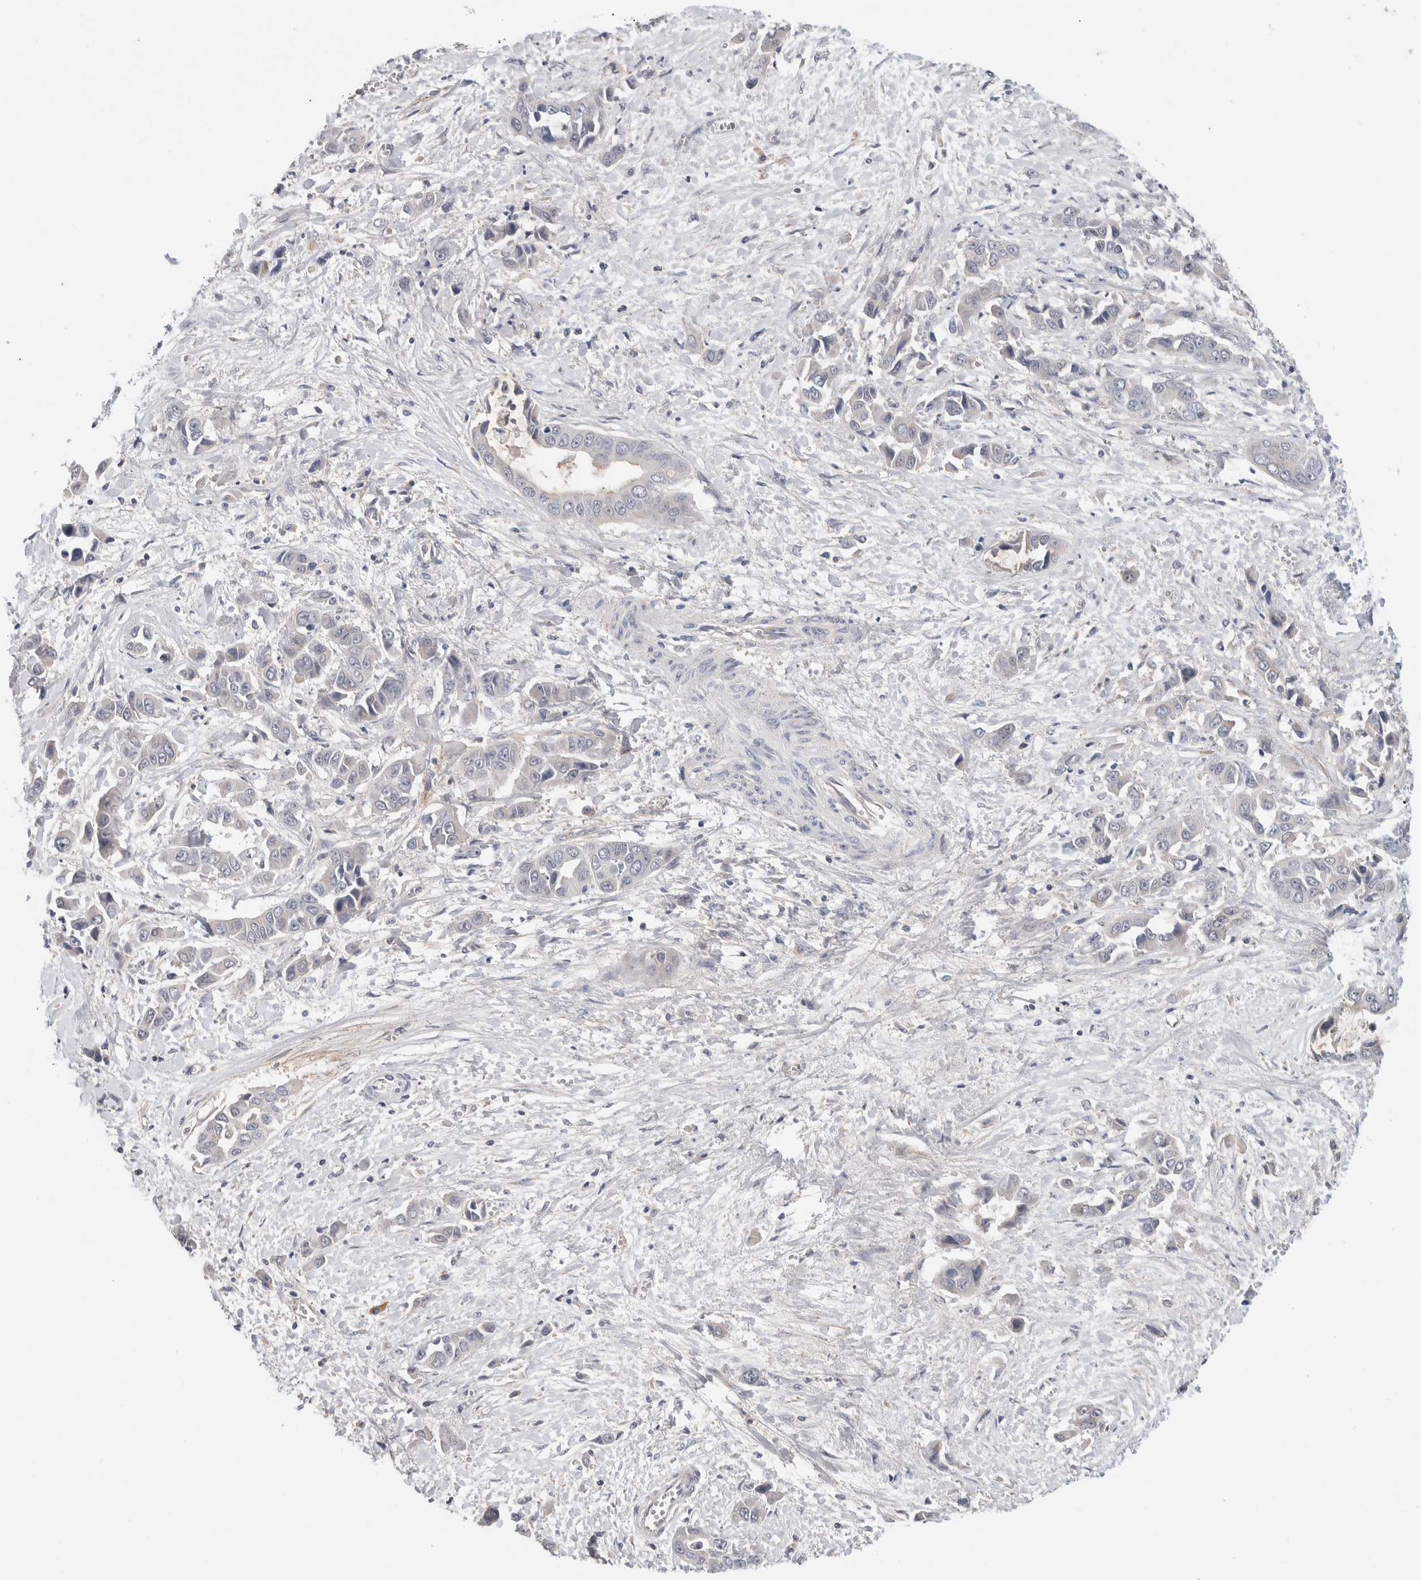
{"staining": {"intensity": "negative", "quantity": "none", "location": "none"}, "tissue": "liver cancer", "cell_type": "Tumor cells", "image_type": "cancer", "snomed": [{"axis": "morphology", "description": "Cholangiocarcinoma"}, {"axis": "topography", "description": "Liver"}], "caption": "Human cholangiocarcinoma (liver) stained for a protein using immunohistochemistry (IHC) reveals no staining in tumor cells.", "gene": "HCN3", "patient": {"sex": "female", "age": 52}}